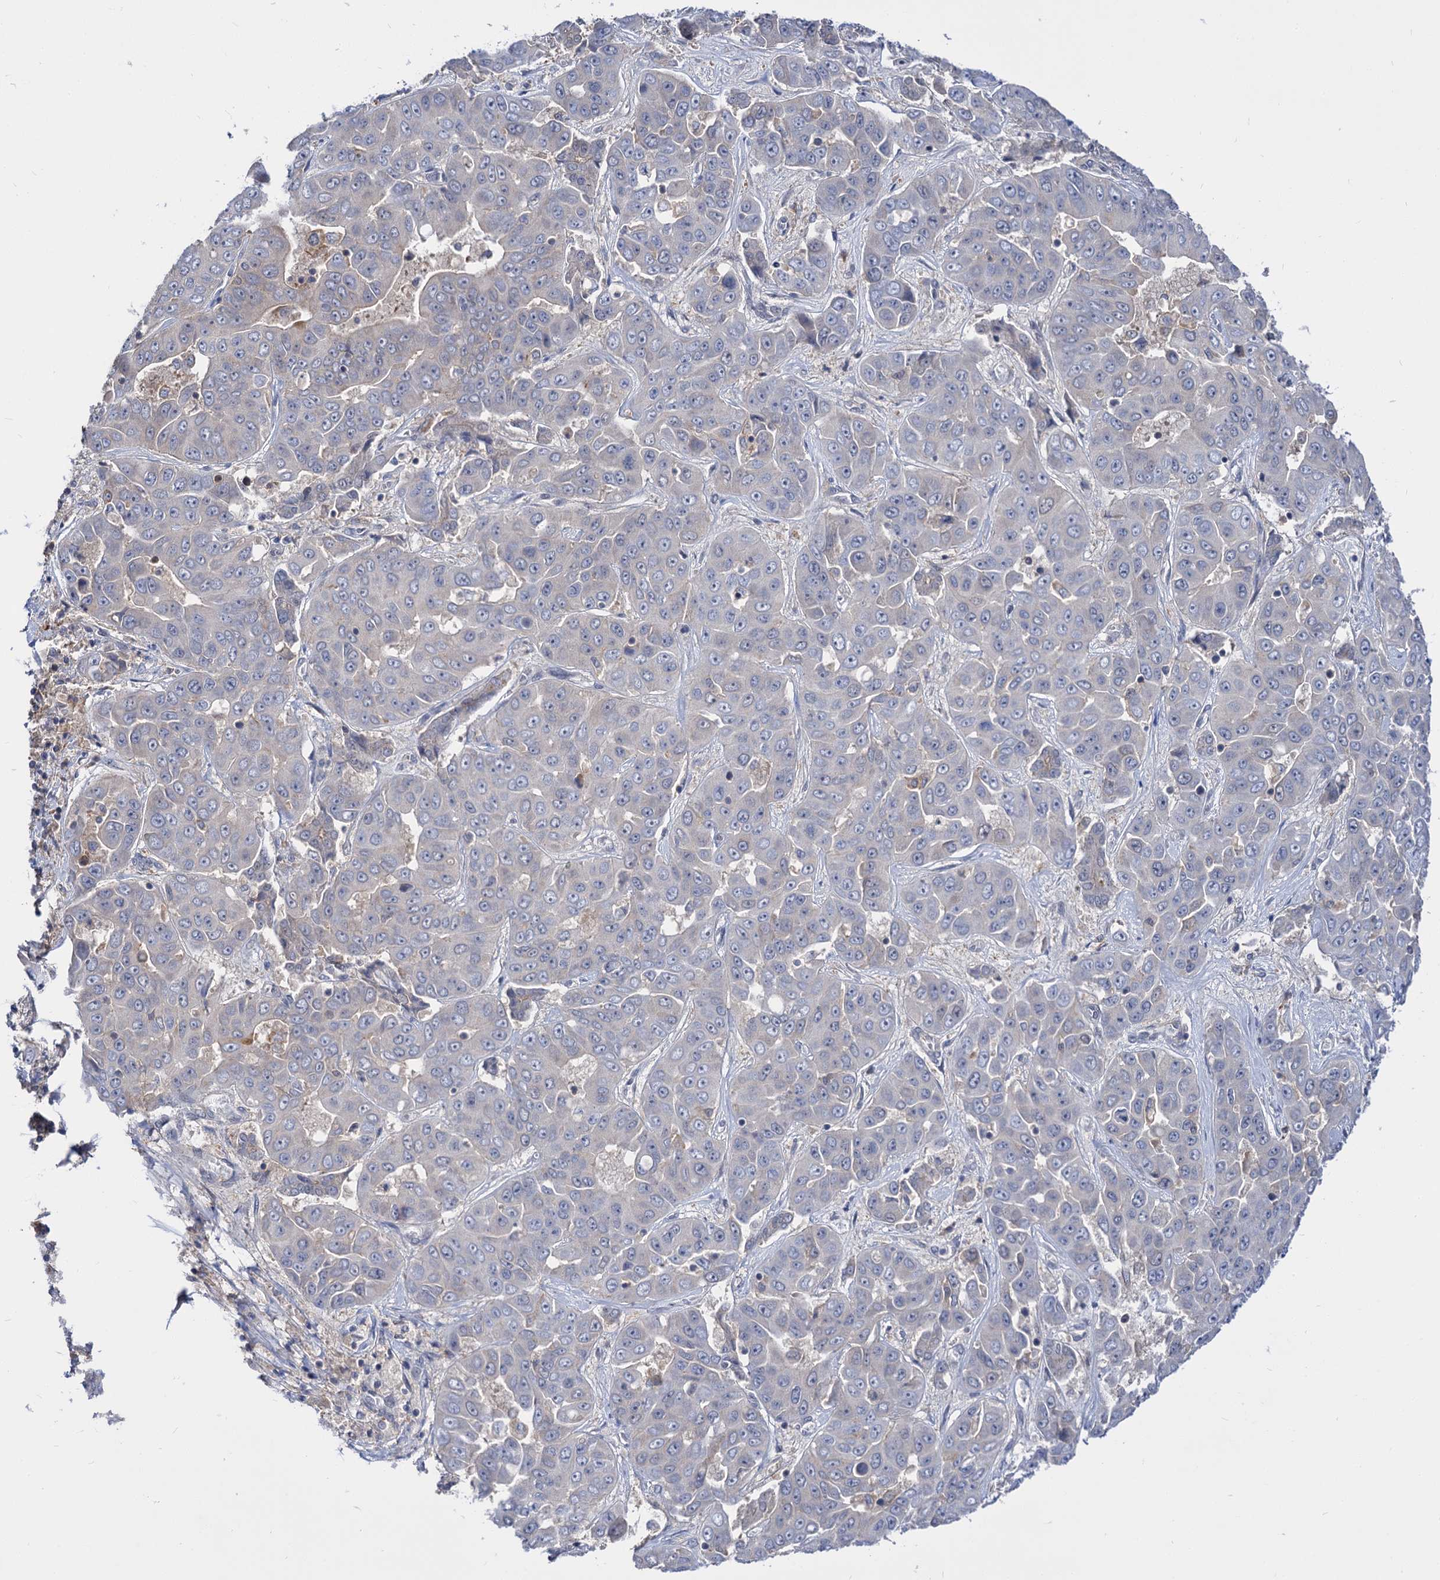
{"staining": {"intensity": "negative", "quantity": "none", "location": "none"}, "tissue": "liver cancer", "cell_type": "Tumor cells", "image_type": "cancer", "snomed": [{"axis": "morphology", "description": "Cholangiocarcinoma"}, {"axis": "topography", "description": "Liver"}], "caption": "Immunohistochemical staining of human liver cancer displays no significant staining in tumor cells.", "gene": "NEK10", "patient": {"sex": "female", "age": 52}}